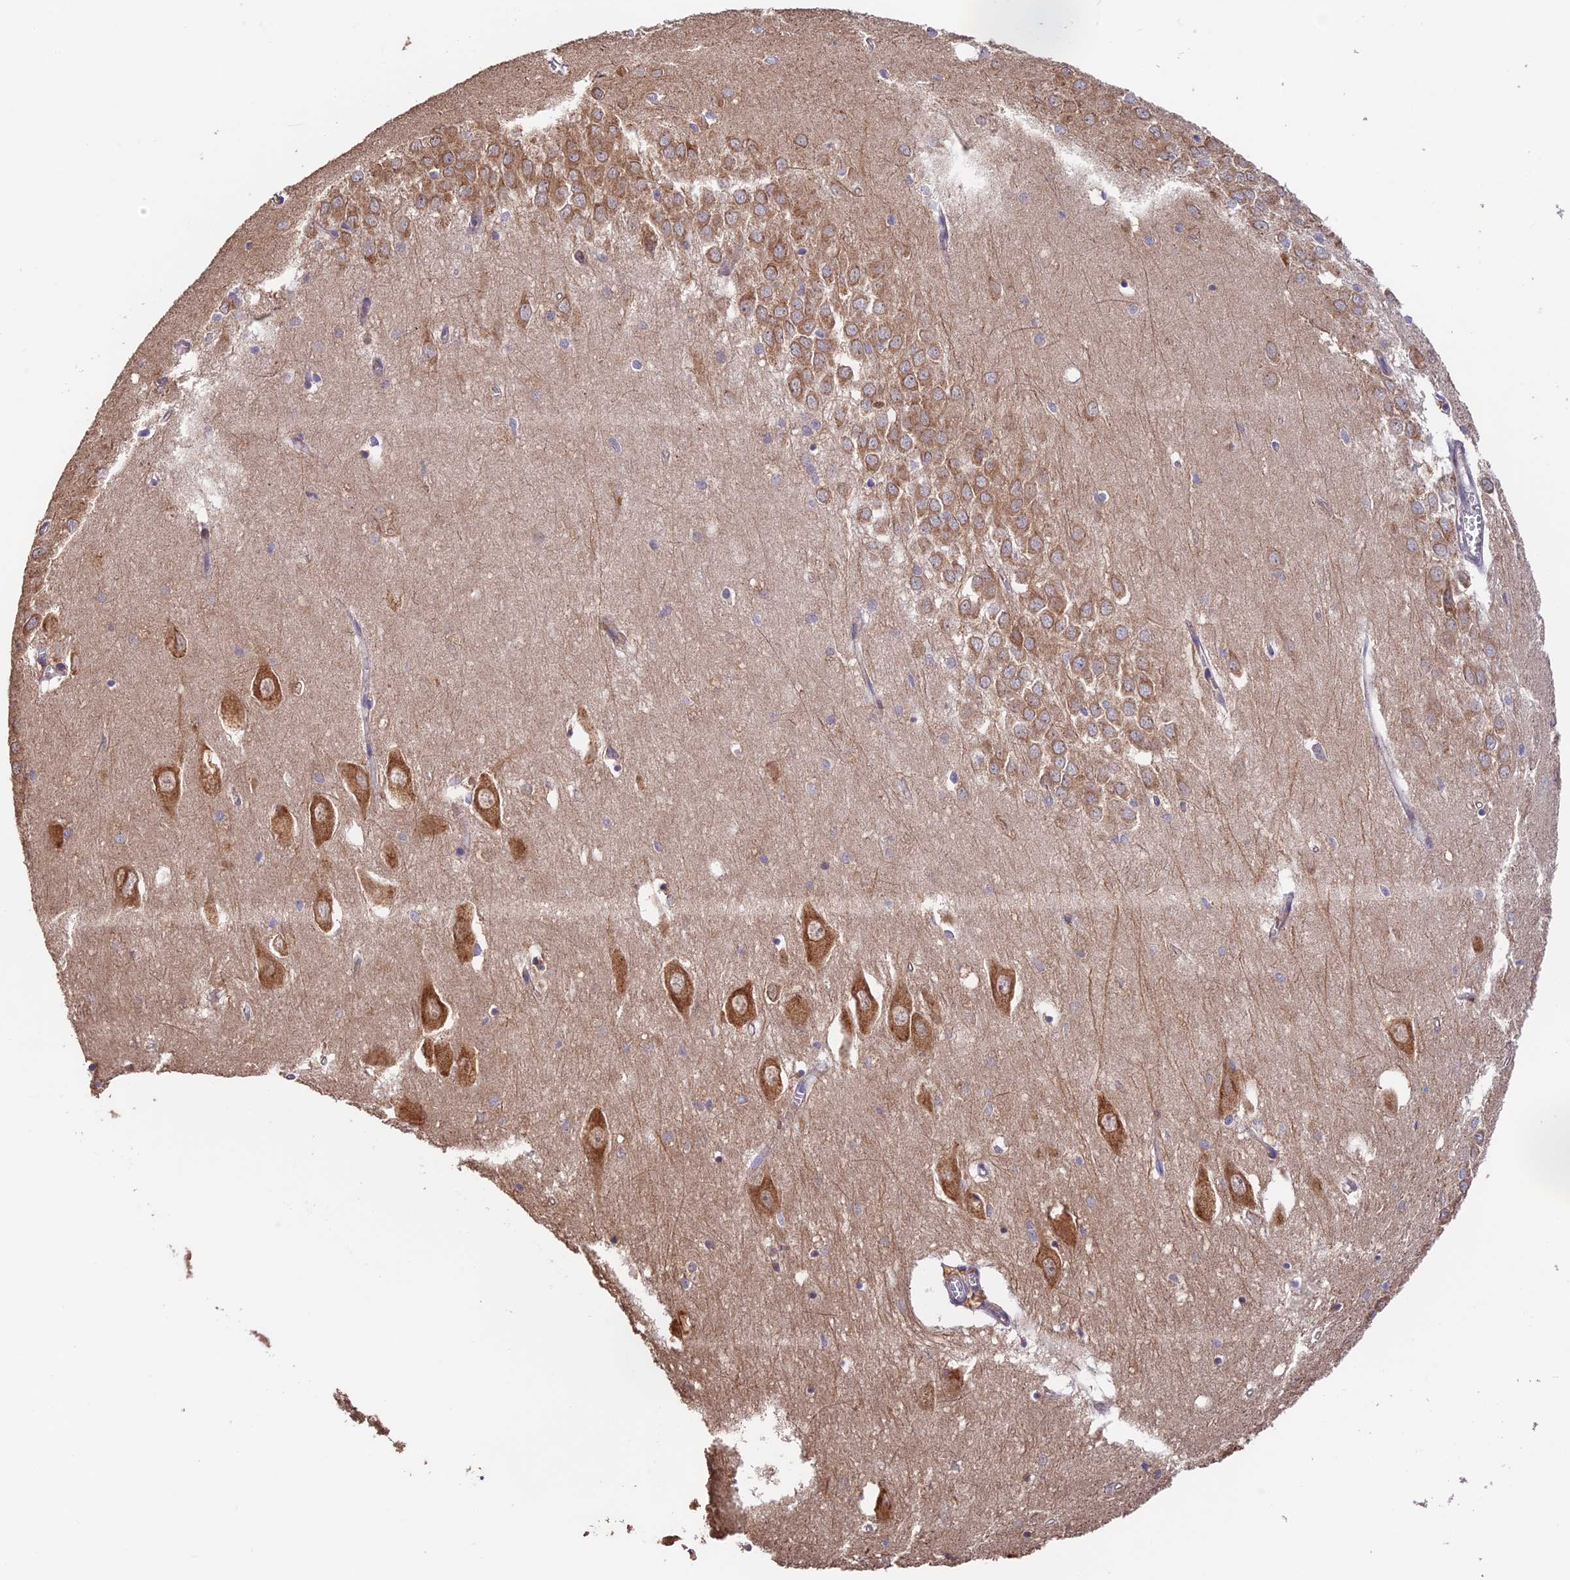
{"staining": {"intensity": "moderate", "quantity": "<25%", "location": "cytoplasmic/membranous"}, "tissue": "hippocampus", "cell_type": "Glial cells", "image_type": "normal", "snomed": [{"axis": "morphology", "description": "Normal tissue, NOS"}, {"axis": "topography", "description": "Hippocampus"}], "caption": "High-magnification brightfield microscopy of unremarkable hippocampus stained with DAB (brown) and counterstained with hematoxylin (blue). glial cells exhibit moderate cytoplasmic/membranous expression is present in approximately<25% of cells. Using DAB (3,3'-diaminobenzidine) (brown) and hematoxylin (blue) stains, captured at high magnification using brightfield microscopy.", "gene": "EMC3", "patient": {"sex": "female", "age": 64}}